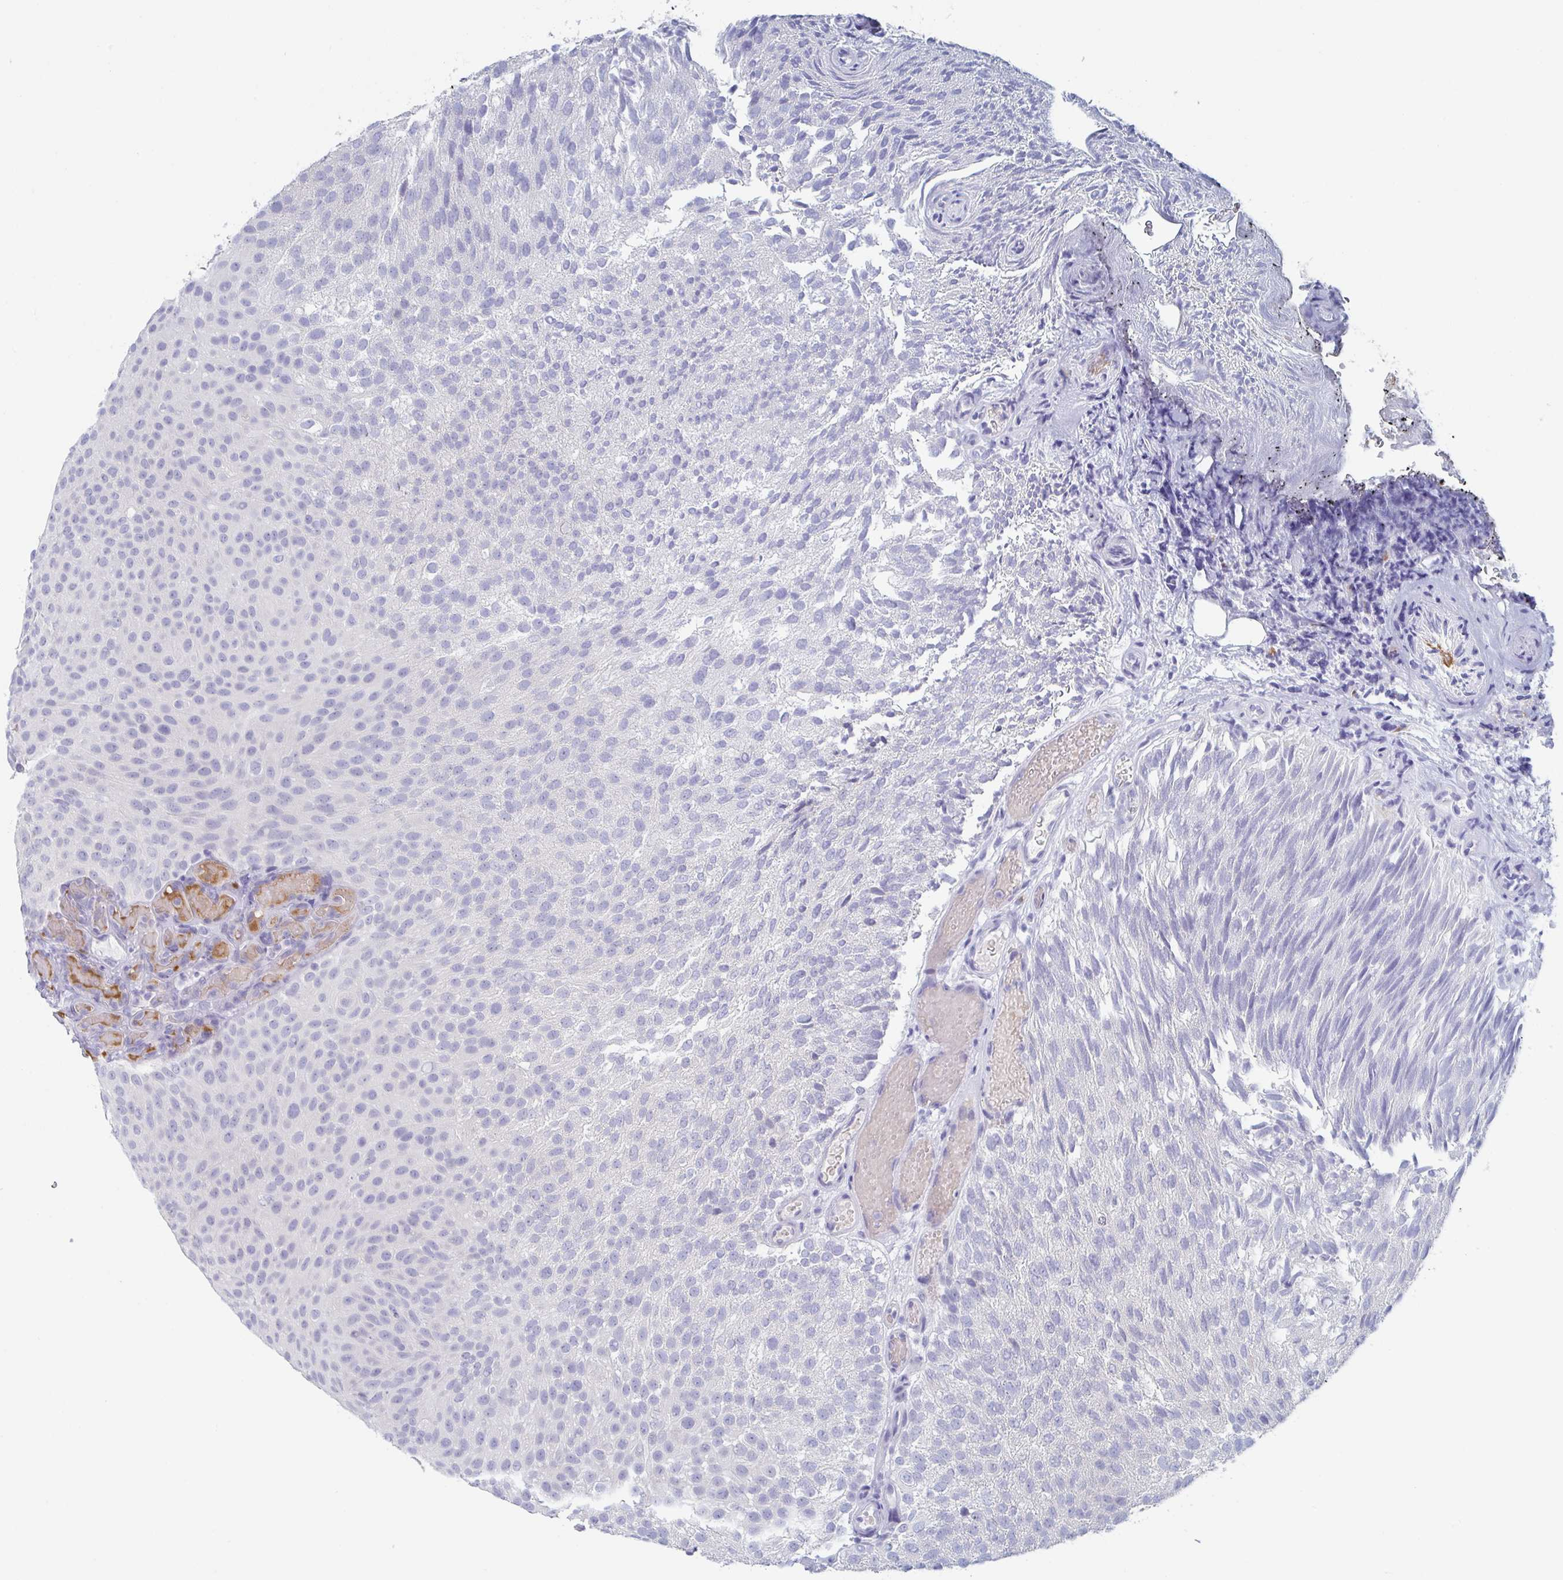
{"staining": {"intensity": "negative", "quantity": "none", "location": "none"}, "tissue": "urothelial cancer", "cell_type": "Tumor cells", "image_type": "cancer", "snomed": [{"axis": "morphology", "description": "Urothelial carcinoma, Low grade"}, {"axis": "topography", "description": "Urinary bladder"}], "caption": "An IHC micrograph of low-grade urothelial carcinoma is shown. There is no staining in tumor cells of low-grade urothelial carcinoma.", "gene": "NT5C3B", "patient": {"sex": "male", "age": 78}}